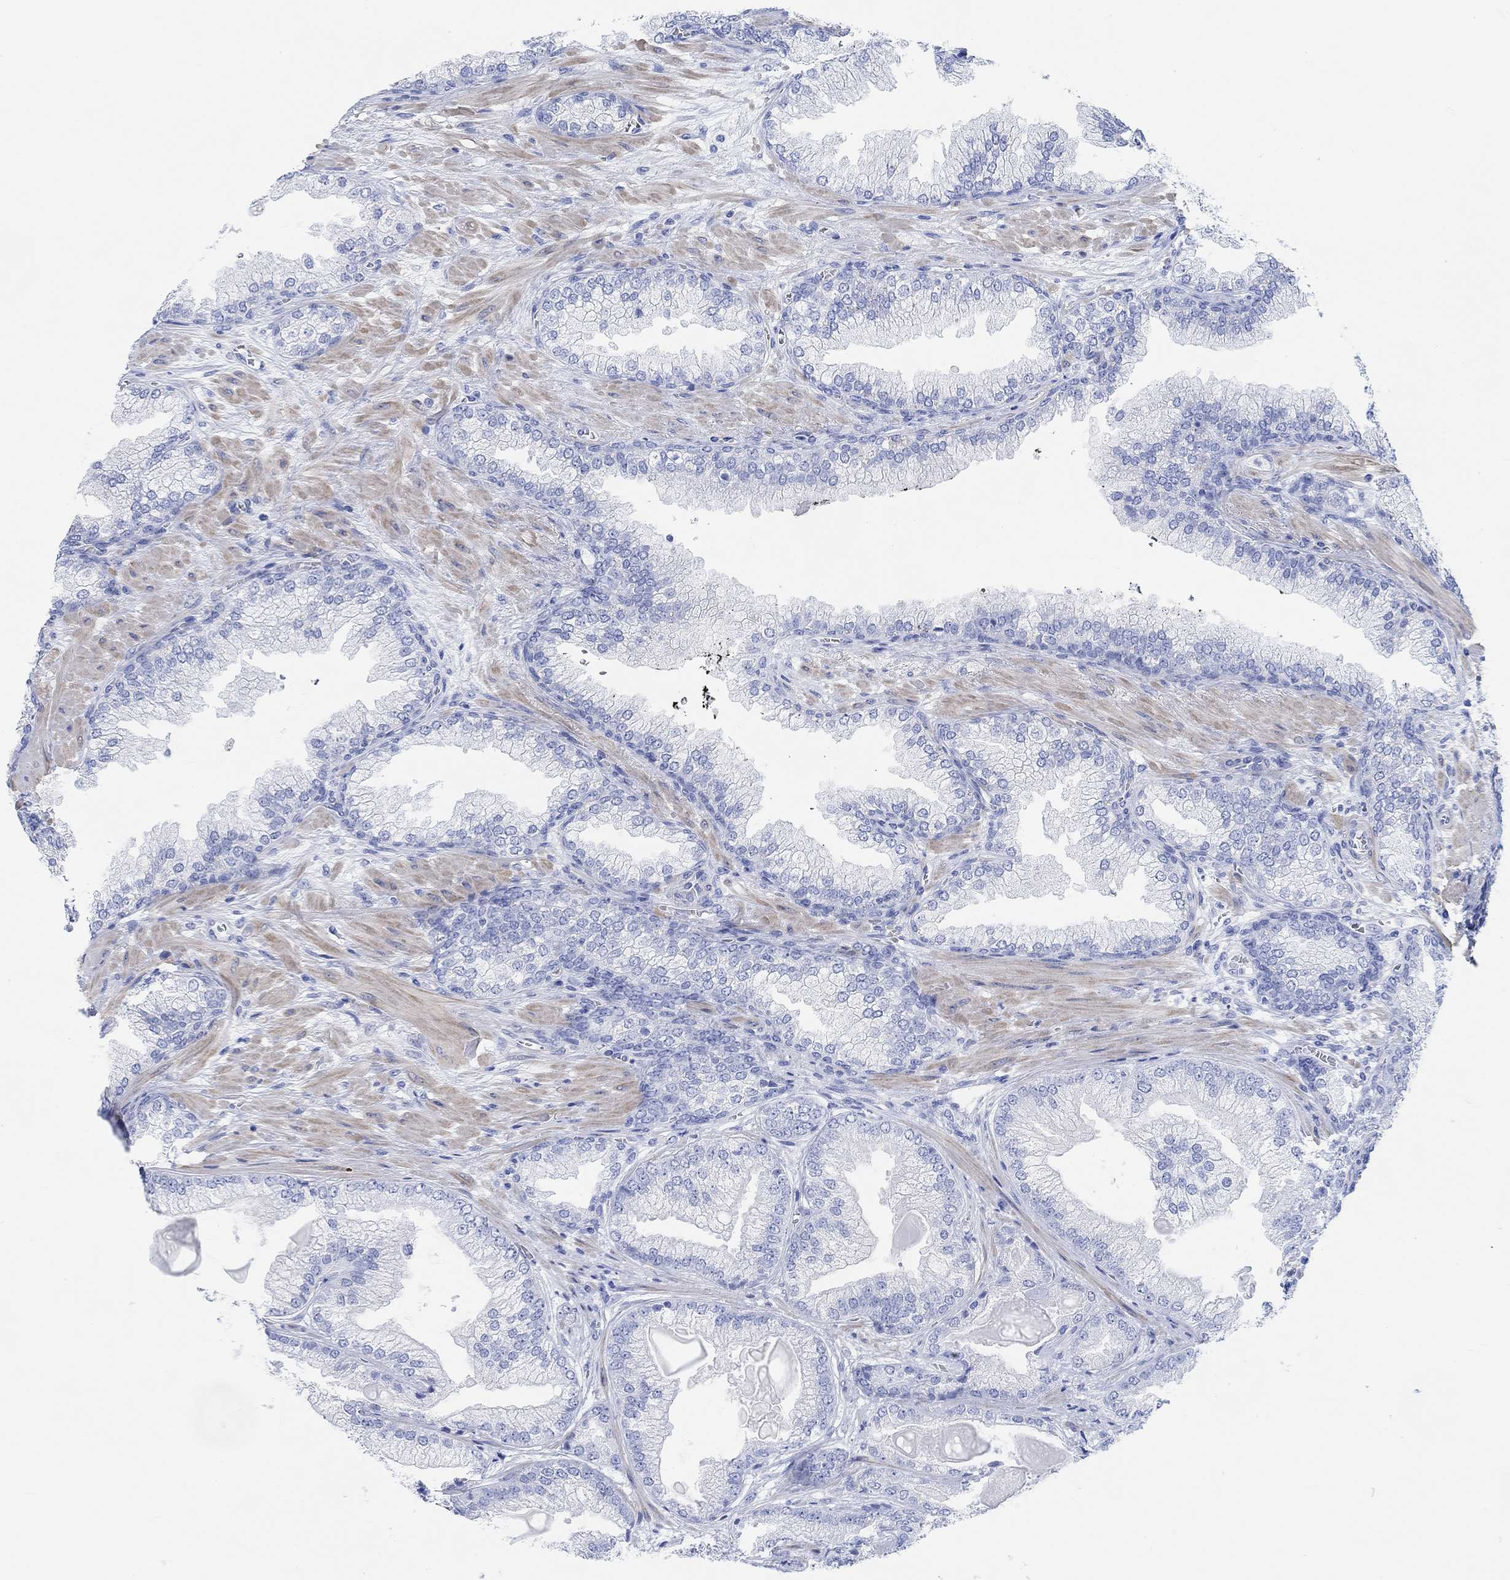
{"staining": {"intensity": "negative", "quantity": "none", "location": "none"}, "tissue": "prostate cancer", "cell_type": "Tumor cells", "image_type": "cancer", "snomed": [{"axis": "morphology", "description": "Adenocarcinoma, Low grade"}, {"axis": "topography", "description": "Prostate"}], "caption": "Prostate low-grade adenocarcinoma was stained to show a protein in brown. There is no significant positivity in tumor cells.", "gene": "ANKRD33", "patient": {"sex": "male", "age": 57}}